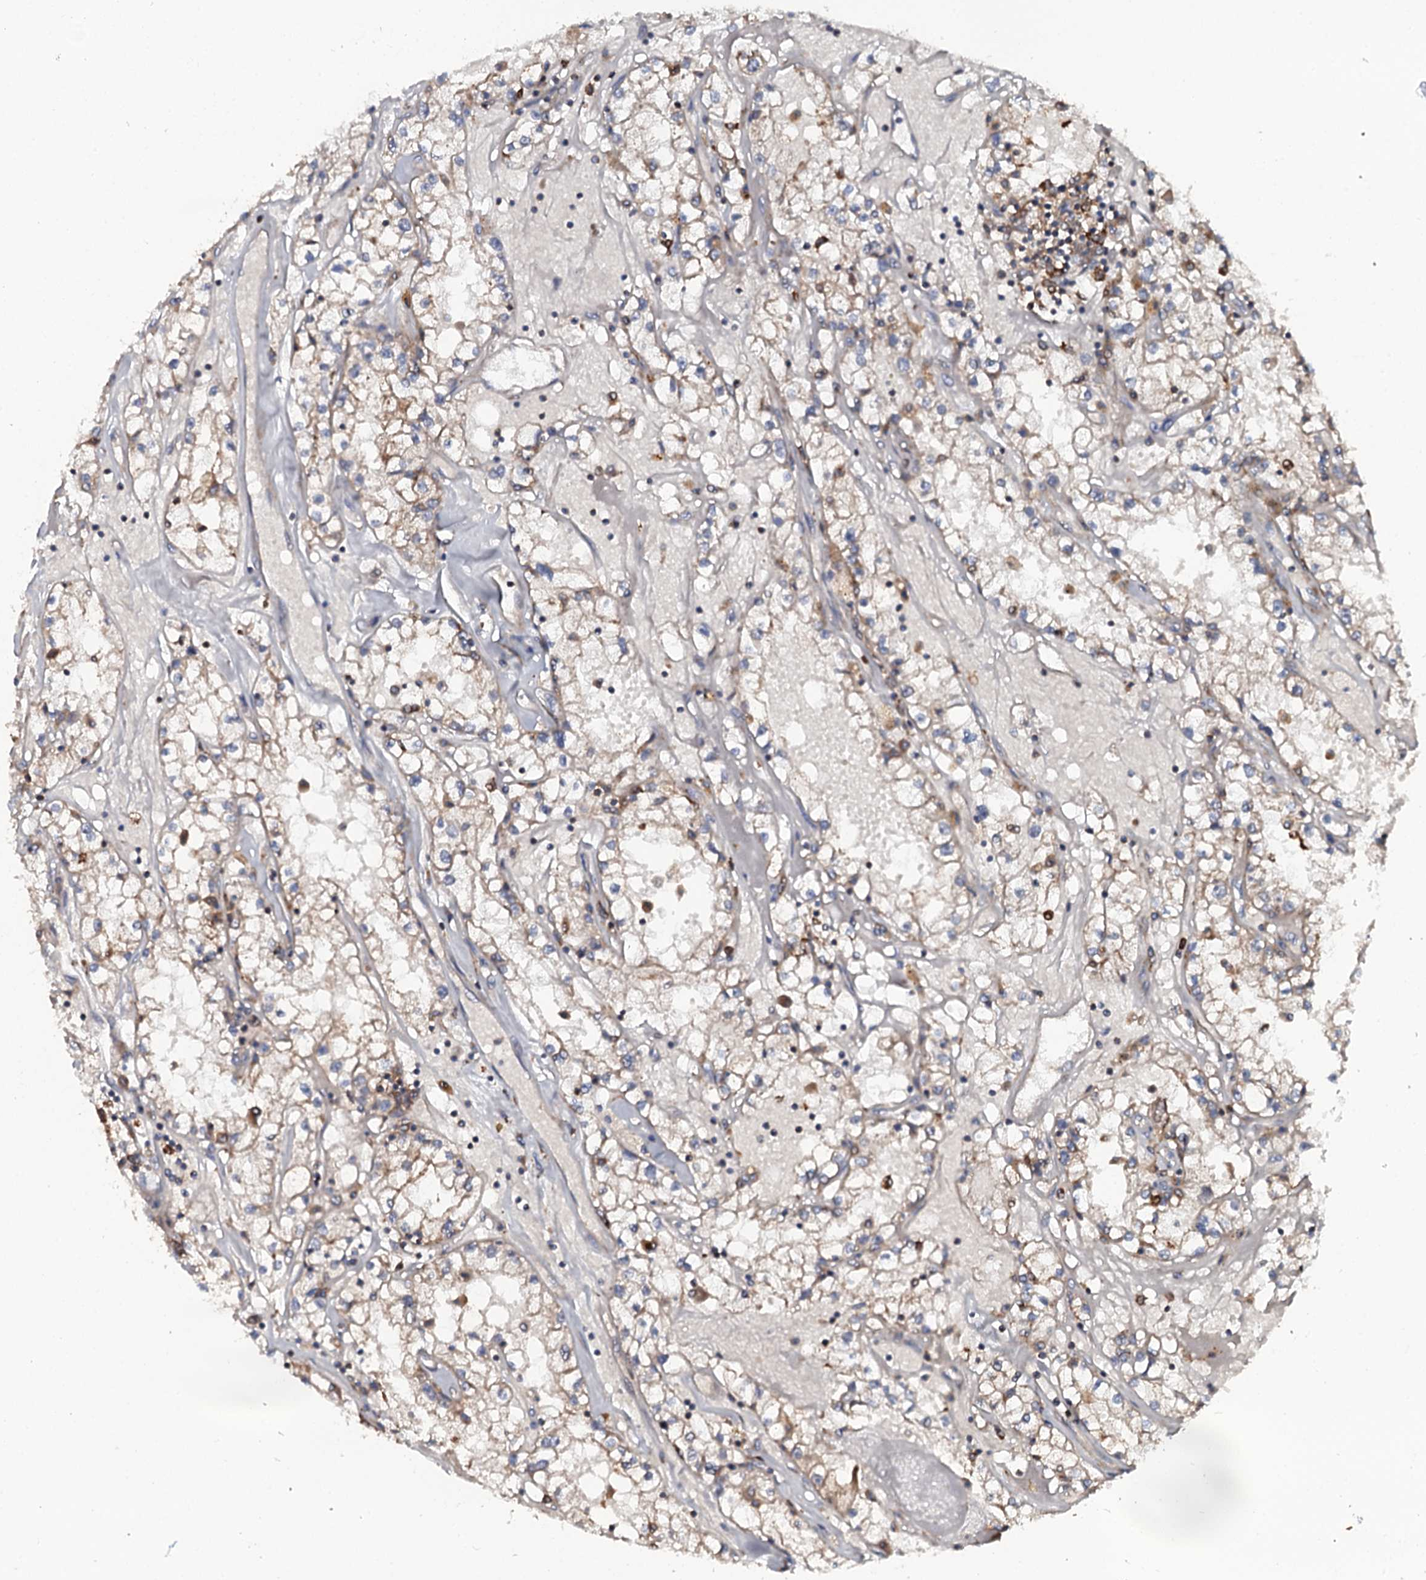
{"staining": {"intensity": "weak", "quantity": "25%-75%", "location": "cytoplasmic/membranous"}, "tissue": "renal cancer", "cell_type": "Tumor cells", "image_type": "cancer", "snomed": [{"axis": "morphology", "description": "Adenocarcinoma, NOS"}, {"axis": "topography", "description": "Kidney"}], "caption": "High-magnification brightfield microscopy of renal adenocarcinoma stained with DAB (brown) and counterstained with hematoxylin (blue). tumor cells exhibit weak cytoplasmic/membranous expression is present in approximately25%-75% of cells.", "gene": "VAMP8", "patient": {"sex": "male", "age": 56}}